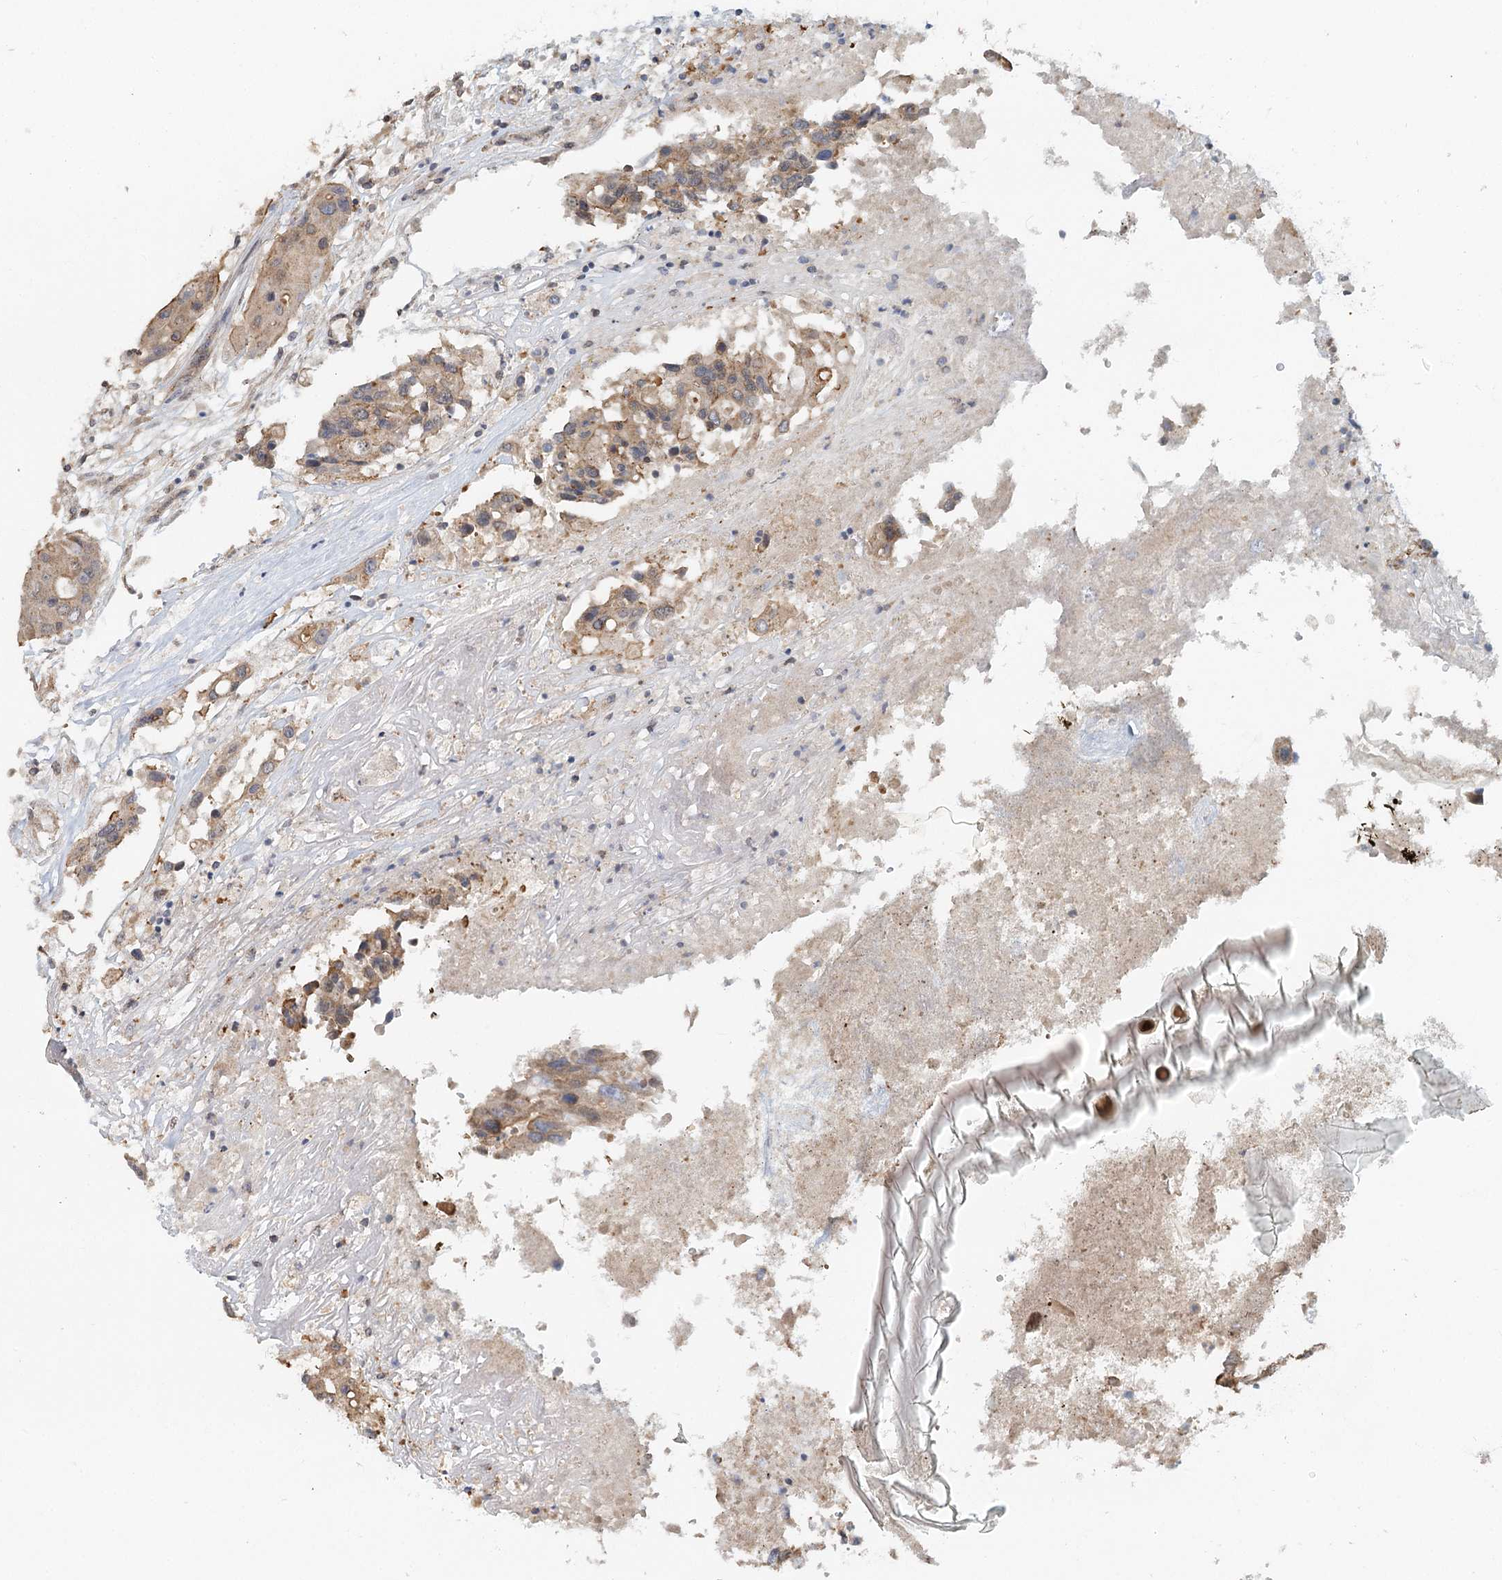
{"staining": {"intensity": "moderate", "quantity": ">75%", "location": "cytoplasmic/membranous"}, "tissue": "colorectal cancer", "cell_type": "Tumor cells", "image_type": "cancer", "snomed": [{"axis": "morphology", "description": "Adenocarcinoma, NOS"}, {"axis": "topography", "description": "Colon"}], "caption": "There is medium levels of moderate cytoplasmic/membranous staining in tumor cells of adenocarcinoma (colorectal), as demonstrated by immunohistochemical staining (brown color).", "gene": "GPALPP1", "patient": {"sex": "male", "age": 77}}